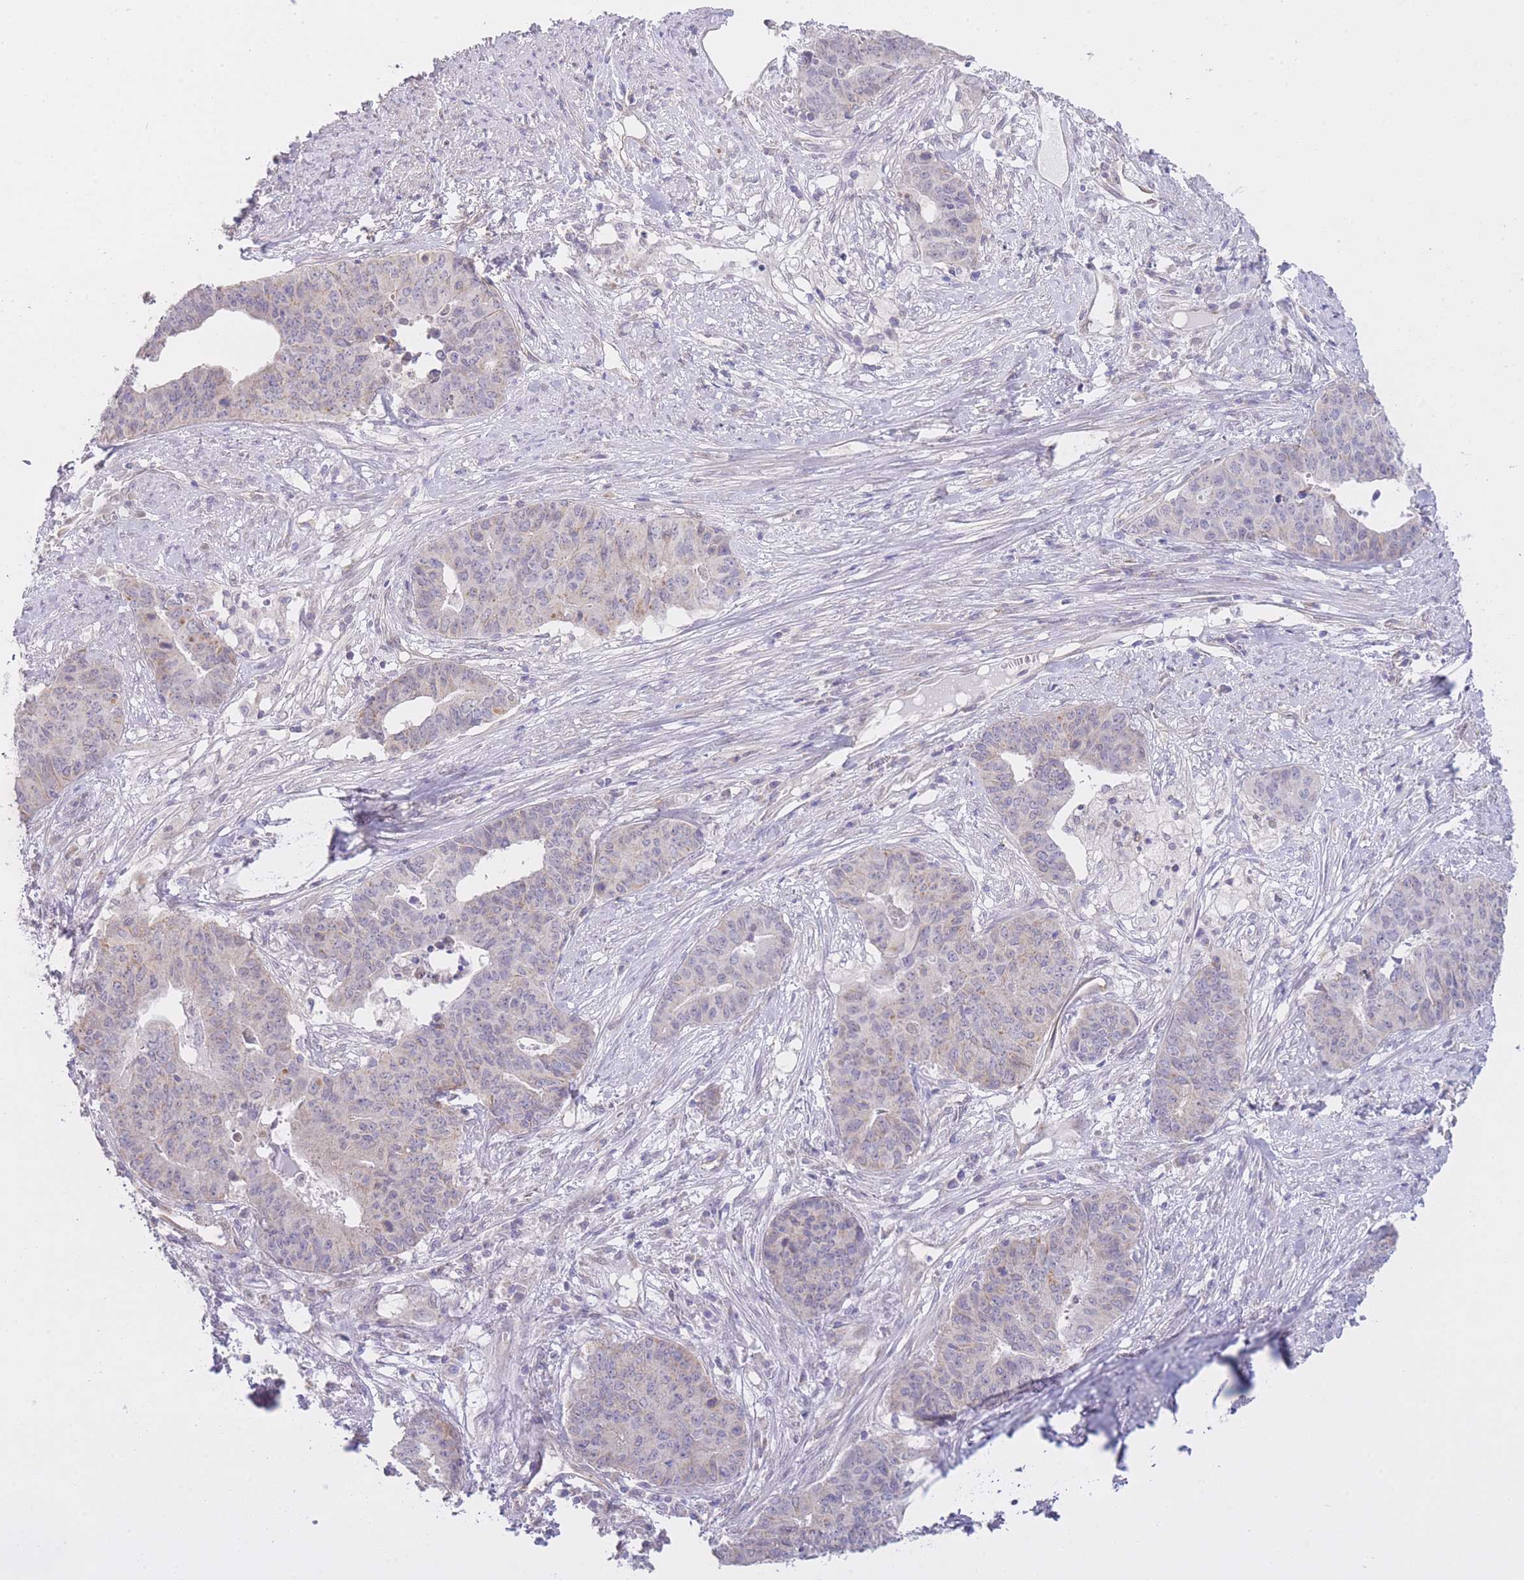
{"staining": {"intensity": "negative", "quantity": "none", "location": "none"}, "tissue": "endometrial cancer", "cell_type": "Tumor cells", "image_type": "cancer", "snomed": [{"axis": "morphology", "description": "Adenocarcinoma, NOS"}, {"axis": "topography", "description": "Endometrium"}], "caption": "There is no significant staining in tumor cells of endometrial cancer.", "gene": "CTBP1", "patient": {"sex": "female", "age": 59}}